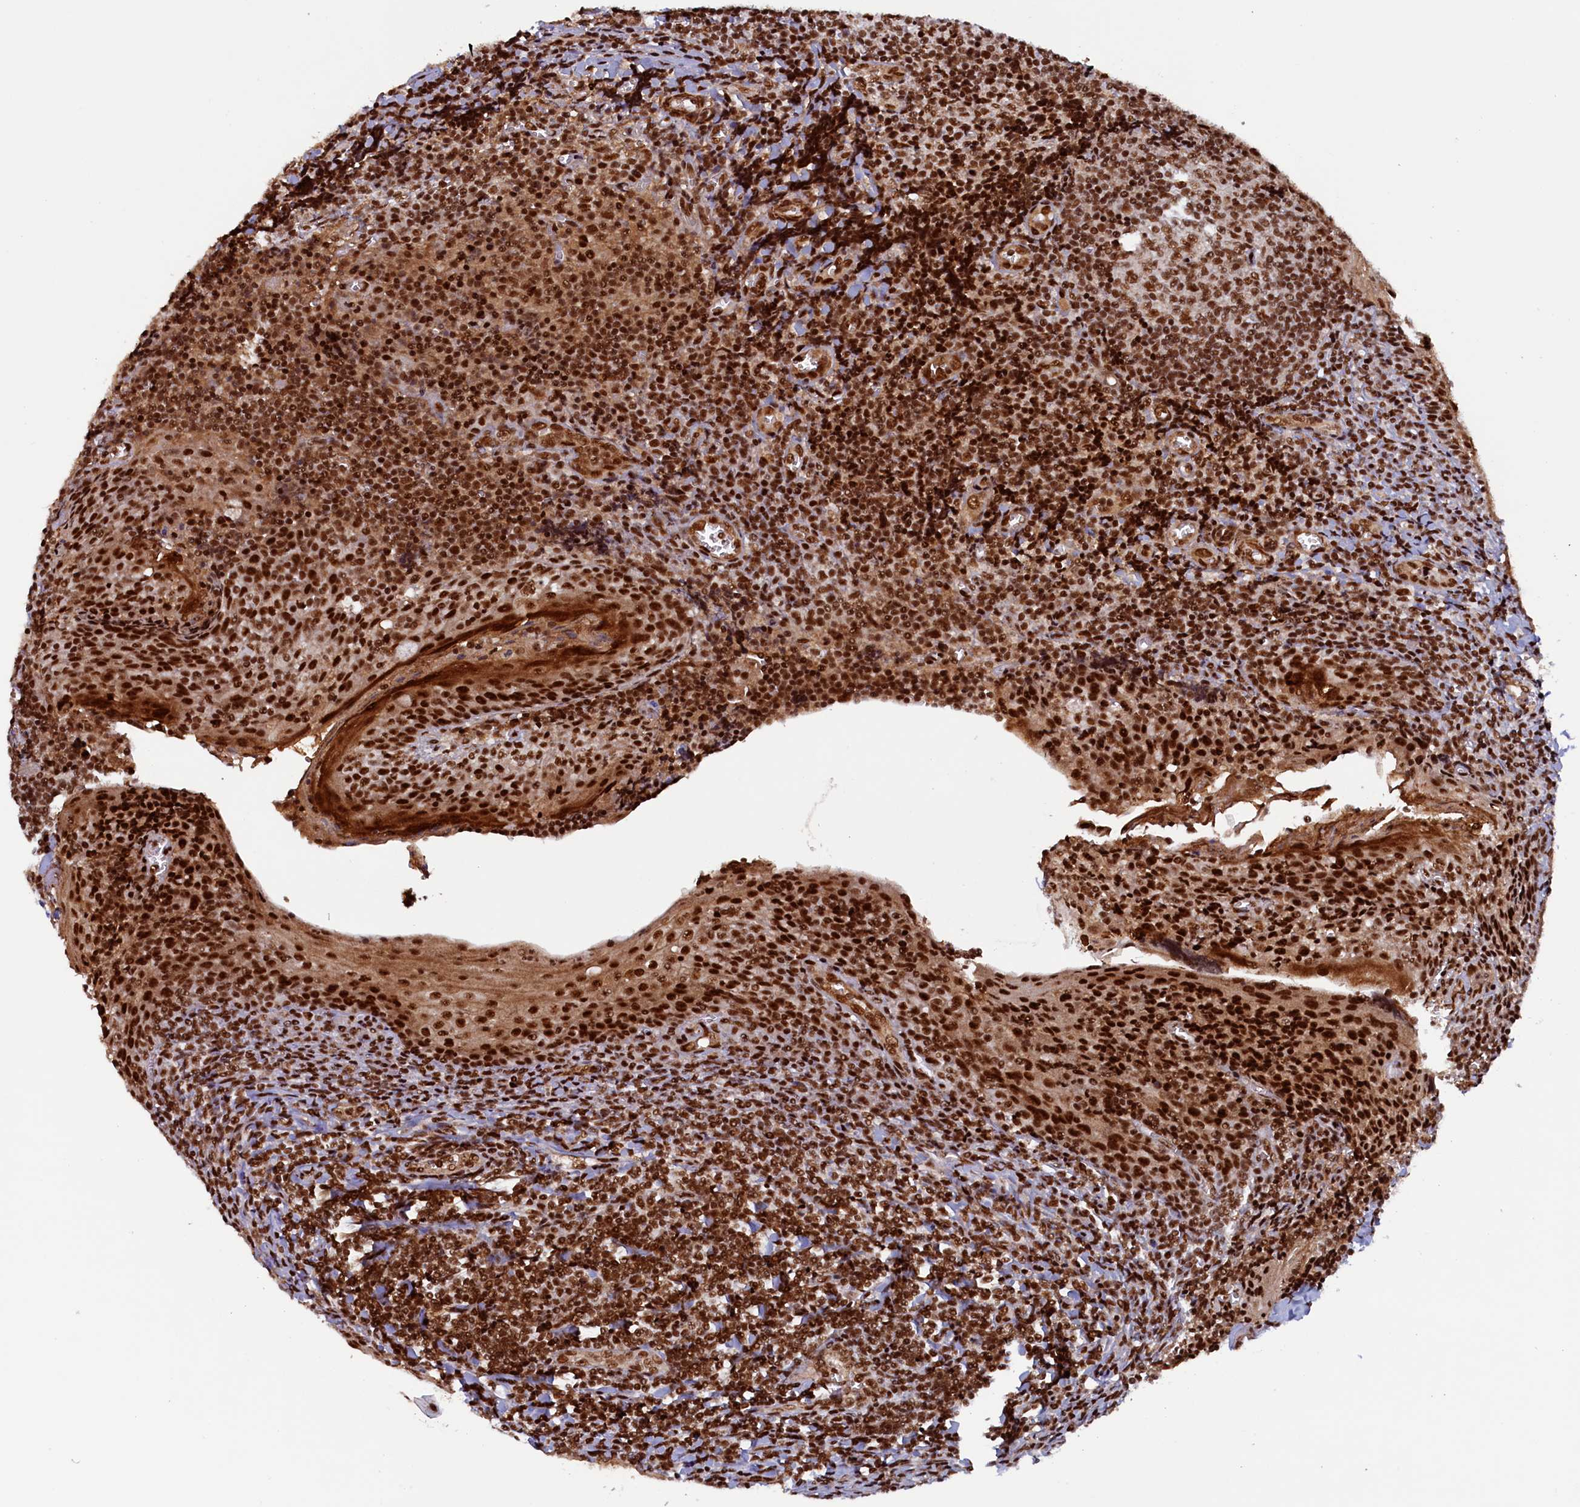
{"staining": {"intensity": "strong", "quantity": ">75%", "location": "nuclear"}, "tissue": "tonsil", "cell_type": "Germinal center cells", "image_type": "normal", "snomed": [{"axis": "morphology", "description": "Normal tissue, NOS"}, {"axis": "topography", "description": "Tonsil"}], "caption": "Protein expression analysis of normal human tonsil reveals strong nuclear positivity in approximately >75% of germinal center cells. The staining was performed using DAB to visualize the protein expression in brown, while the nuclei were stained in blue with hematoxylin (Magnification: 20x).", "gene": "ZC3H18", "patient": {"sex": "male", "age": 27}}